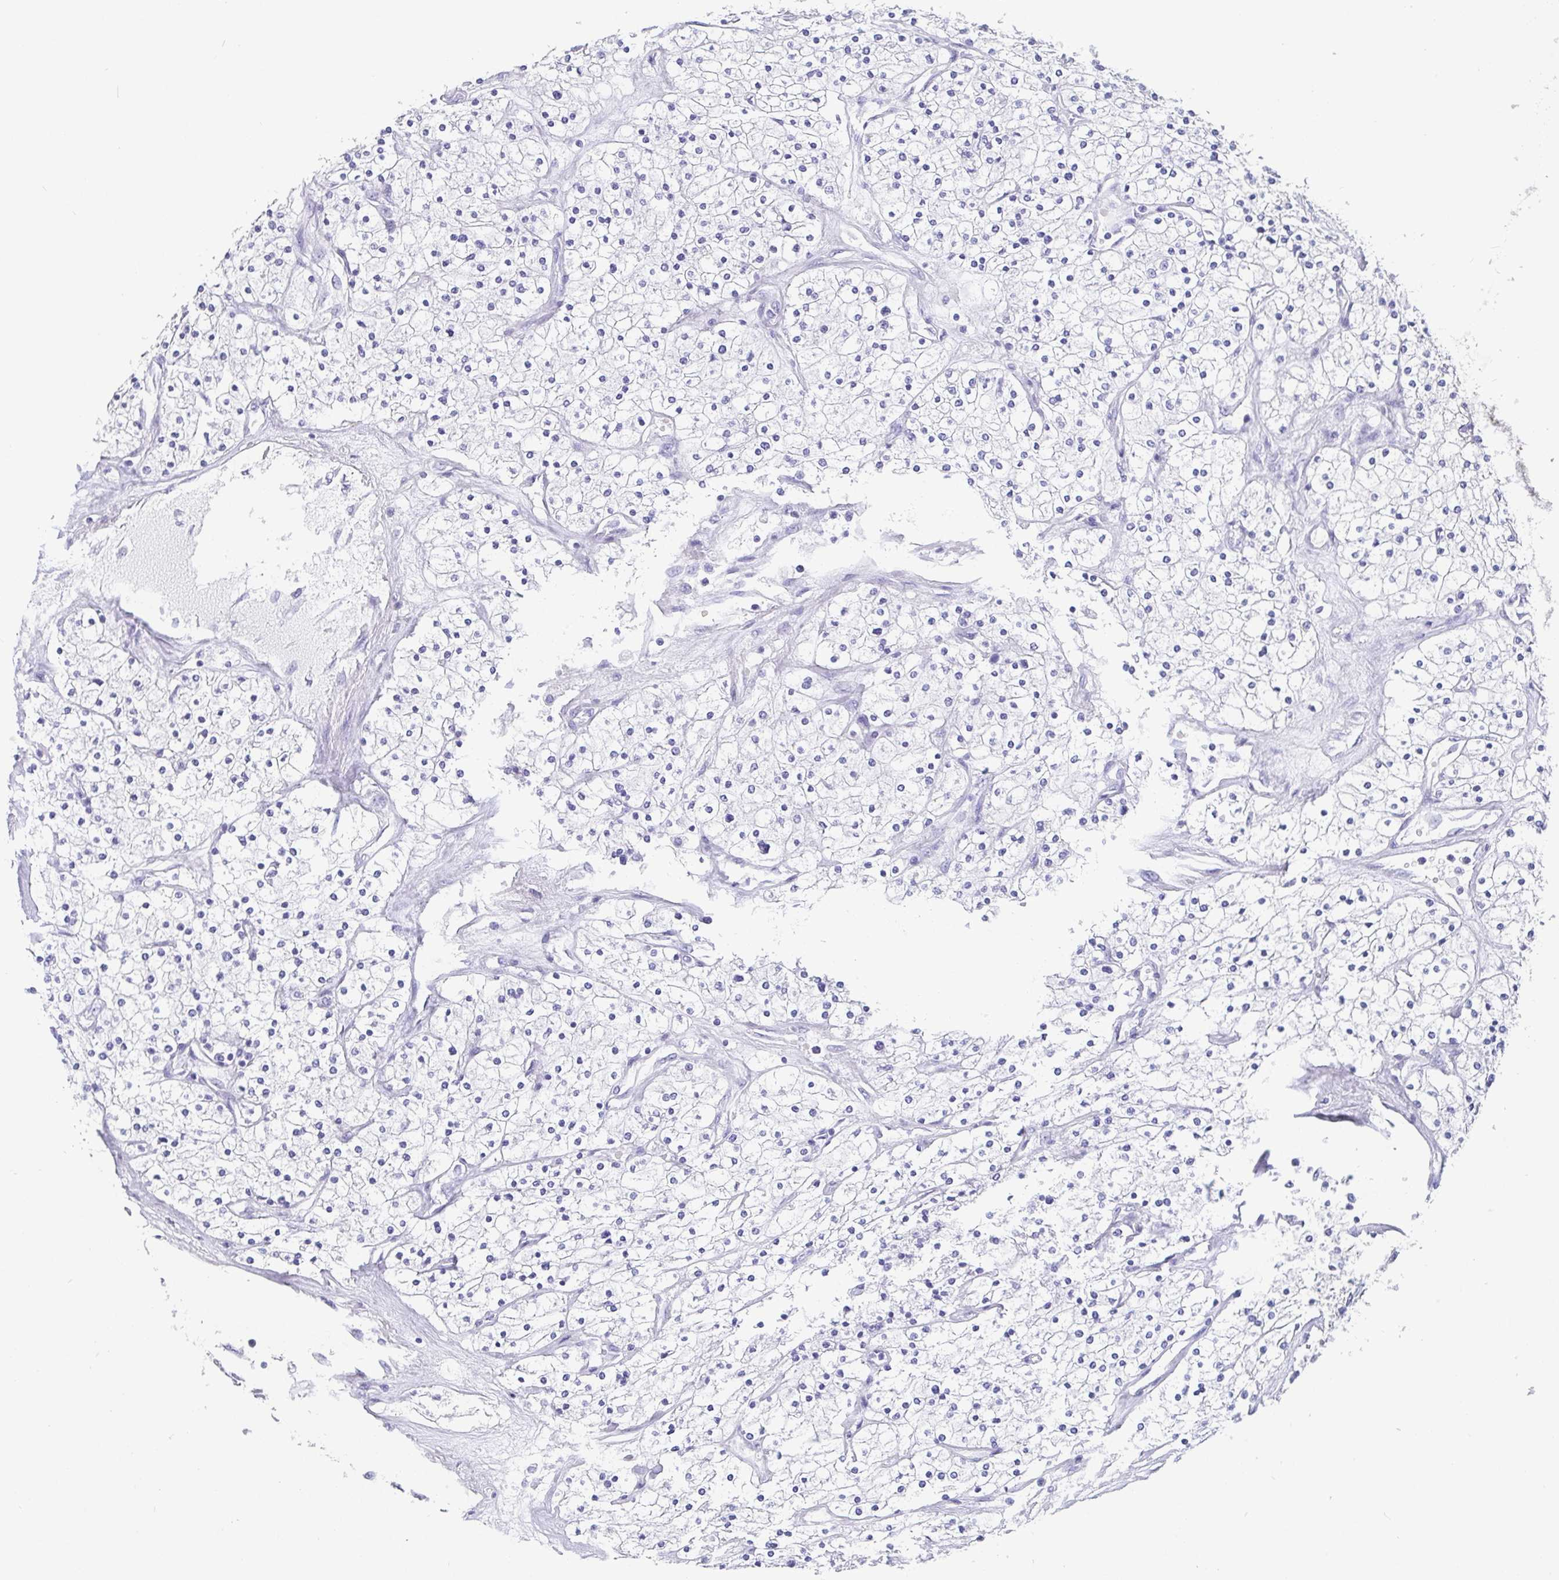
{"staining": {"intensity": "negative", "quantity": "none", "location": "none"}, "tissue": "renal cancer", "cell_type": "Tumor cells", "image_type": "cancer", "snomed": [{"axis": "morphology", "description": "Adenocarcinoma, NOS"}, {"axis": "topography", "description": "Kidney"}], "caption": "Immunohistochemistry (IHC) of human renal cancer (adenocarcinoma) displays no positivity in tumor cells. (Stains: DAB (3,3'-diaminobenzidine) immunohistochemistry (IHC) with hematoxylin counter stain, Microscopy: brightfield microscopy at high magnification).", "gene": "SCGN", "patient": {"sex": "male", "age": 80}}